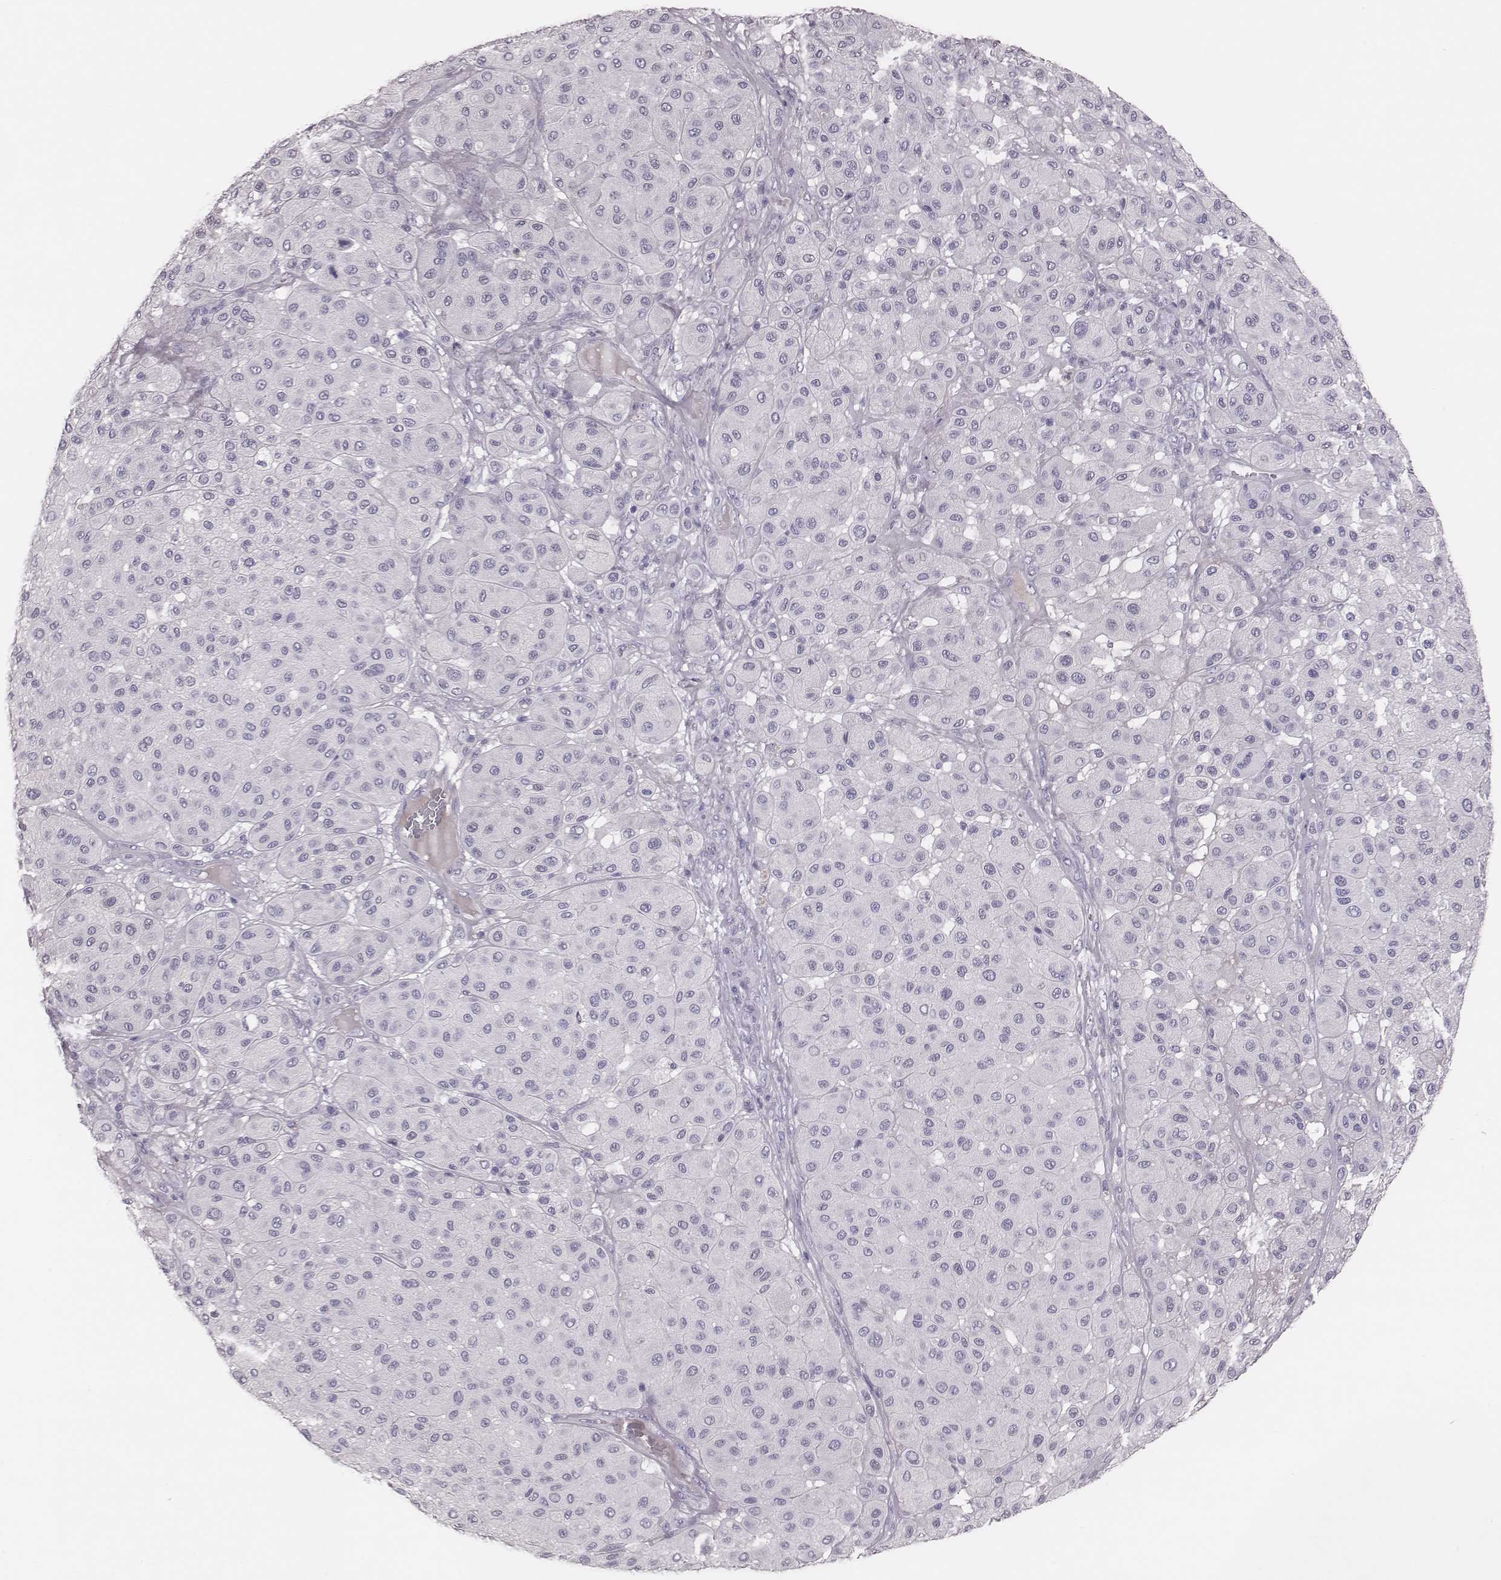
{"staining": {"intensity": "negative", "quantity": "none", "location": "none"}, "tissue": "melanoma", "cell_type": "Tumor cells", "image_type": "cancer", "snomed": [{"axis": "morphology", "description": "Malignant melanoma, Metastatic site"}, {"axis": "topography", "description": "Smooth muscle"}], "caption": "An IHC image of malignant melanoma (metastatic site) is shown. There is no staining in tumor cells of malignant melanoma (metastatic site).", "gene": "CSH1", "patient": {"sex": "male", "age": 41}}